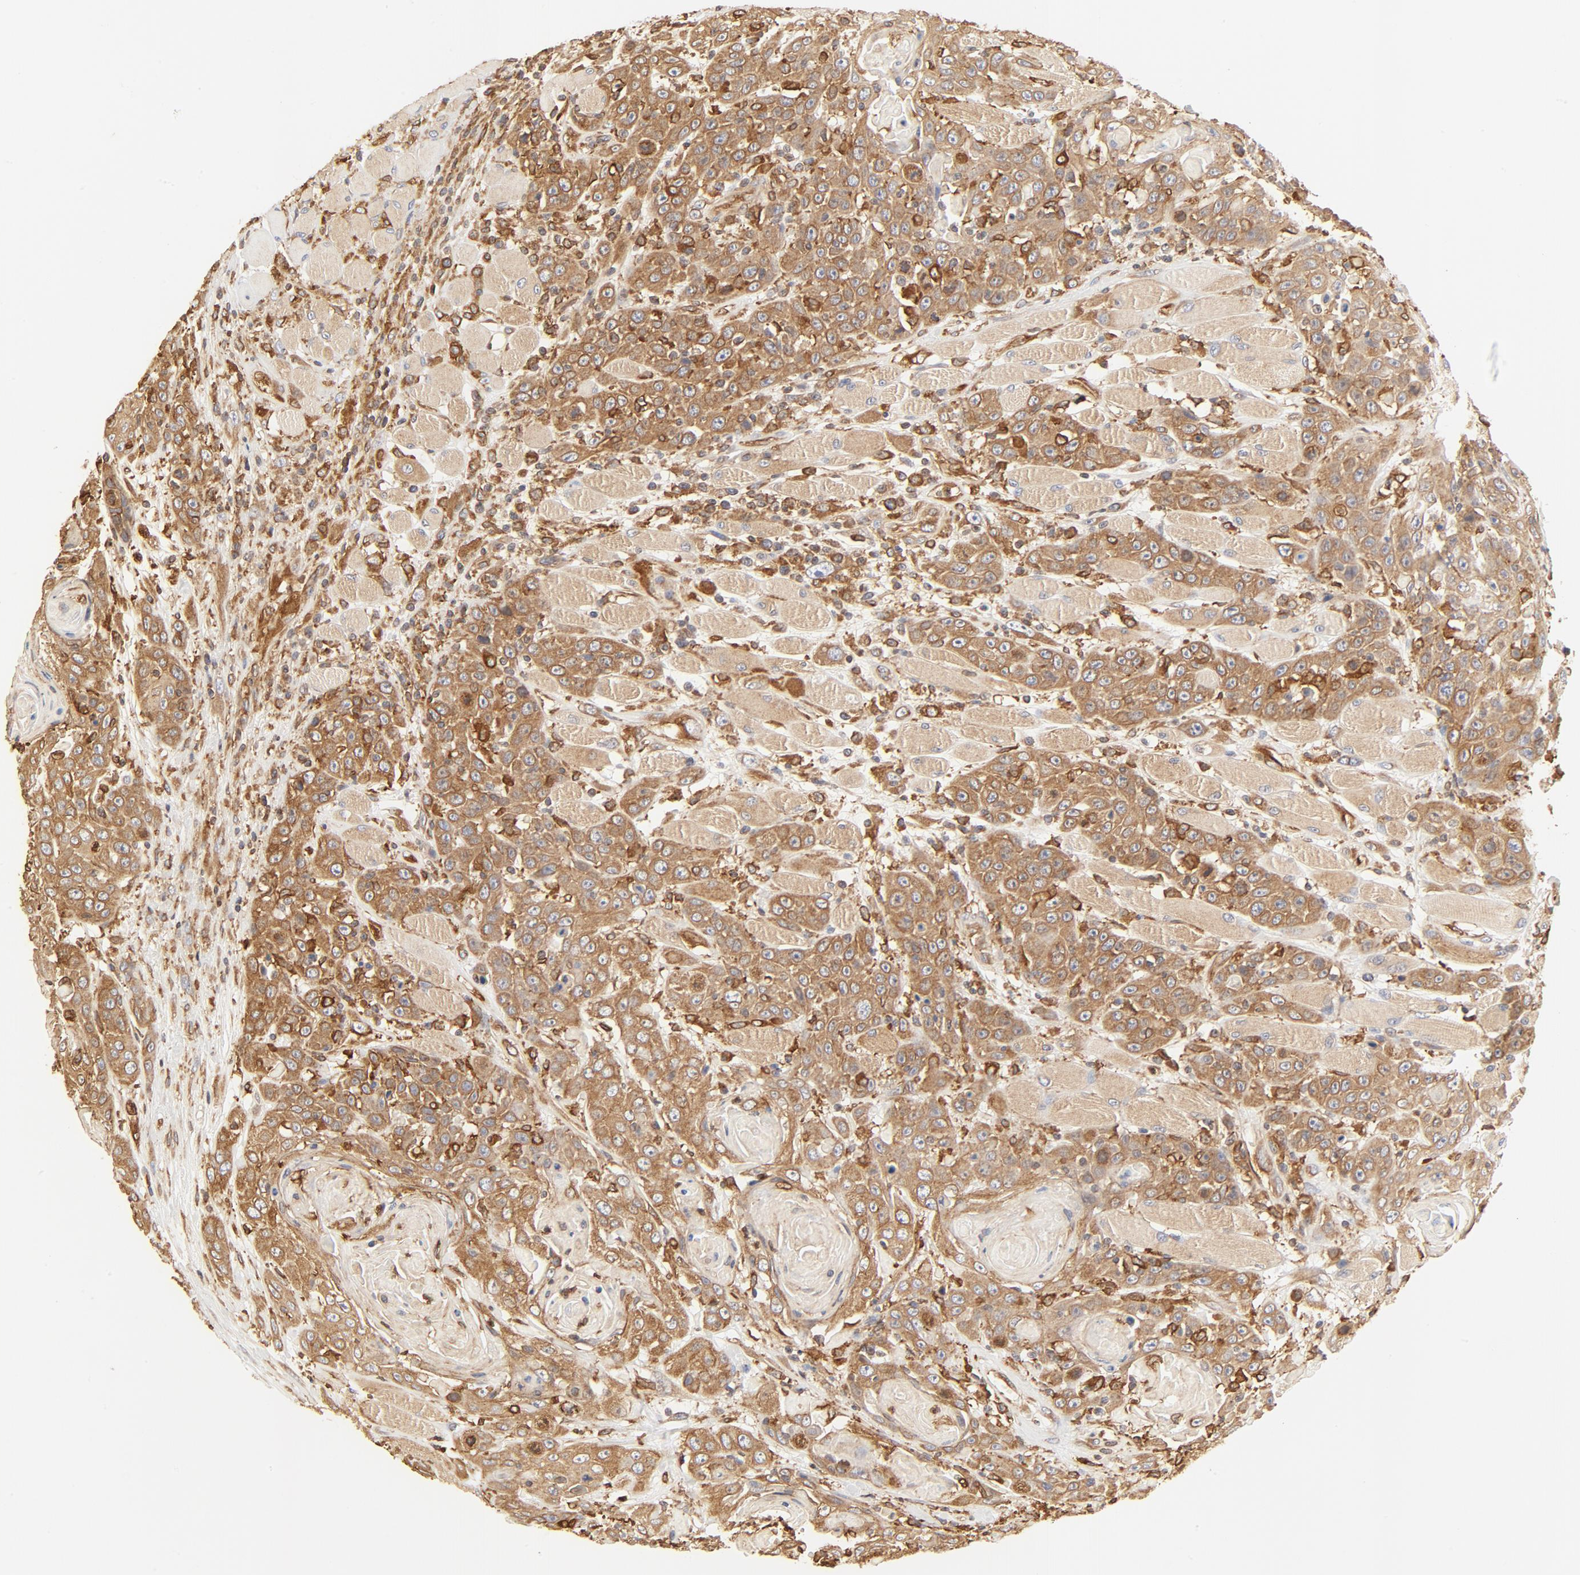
{"staining": {"intensity": "moderate", "quantity": ">75%", "location": "cytoplasmic/membranous"}, "tissue": "head and neck cancer", "cell_type": "Tumor cells", "image_type": "cancer", "snomed": [{"axis": "morphology", "description": "Squamous cell carcinoma, NOS"}, {"axis": "topography", "description": "Head-Neck"}], "caption": "Immunohistochemistry (IHC) staining of head and neck squamous cell carcinoma, which exhibits medium levels of moderate cytoplasmic/membranous staining in about >75% of tumor cells indicating moderate cytoplasmic/membranous protein staining. The staining was performed using DAB (3,3'-diaminobenzidine) (brown) for protein detection and nuclei were counterstained in hematoxylin (blue).", "gene": "BCAP31", "patient": {"sex": "female", "age": 84}}